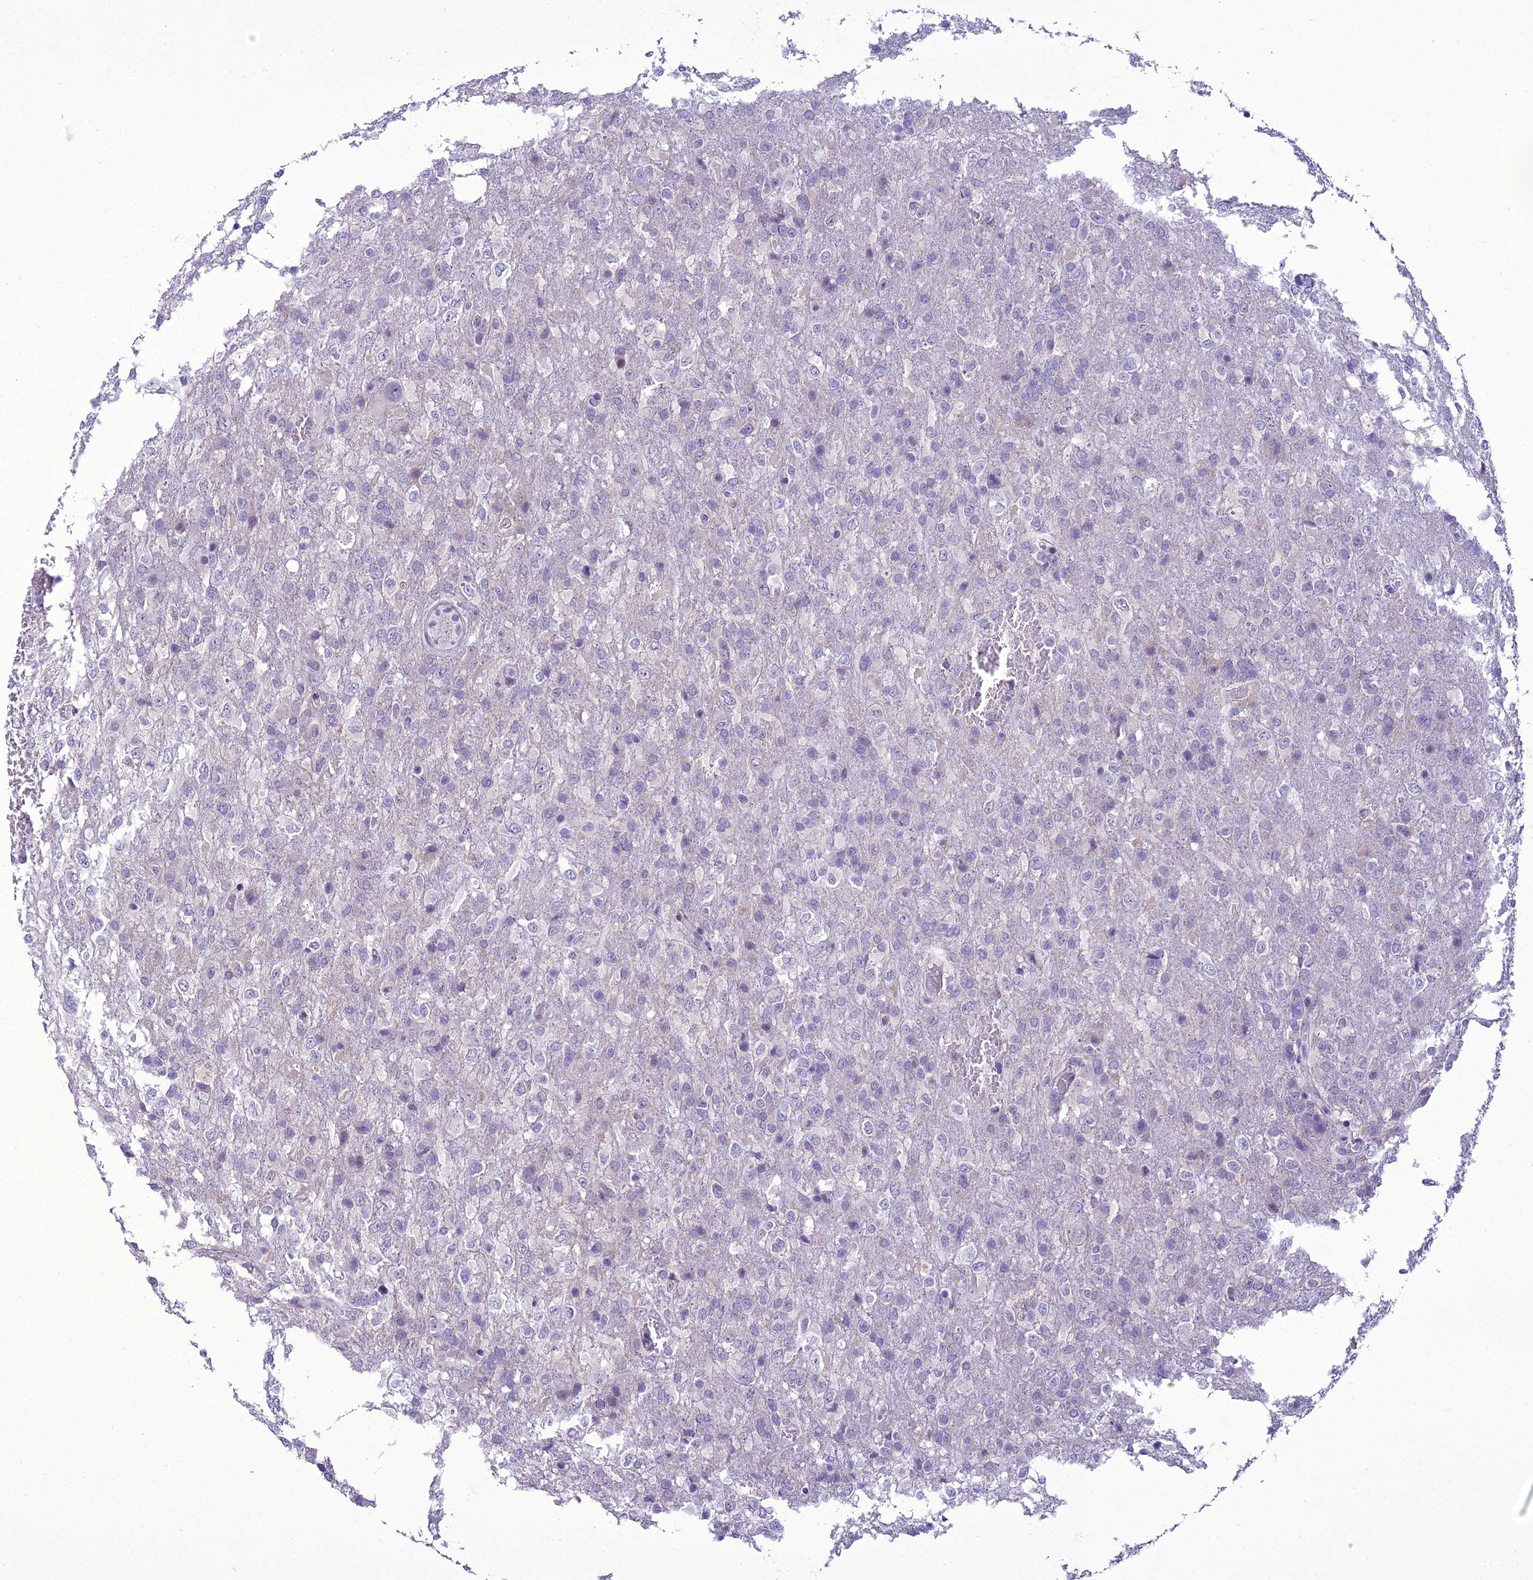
{"staining": {"intensity": "negative", "quantity": "none", "location": "none"}, "tissue": "glioma", "cell_type": "Tumor cells", "image_type": "cancer", "snomed": [{"axis": "morphology", "description": "Glioma, malignant, High grade"}, {"axis": "topography", "description": "Brain"}], "caption": "Immunohistochemistry histopathology image of human glioma stained for a protein (brown), which shows no positivity in tumor cells. (DAB IHC, high magnification).", "gene": "NEURL2", "patient": {"sex": "female", "age": 74}}